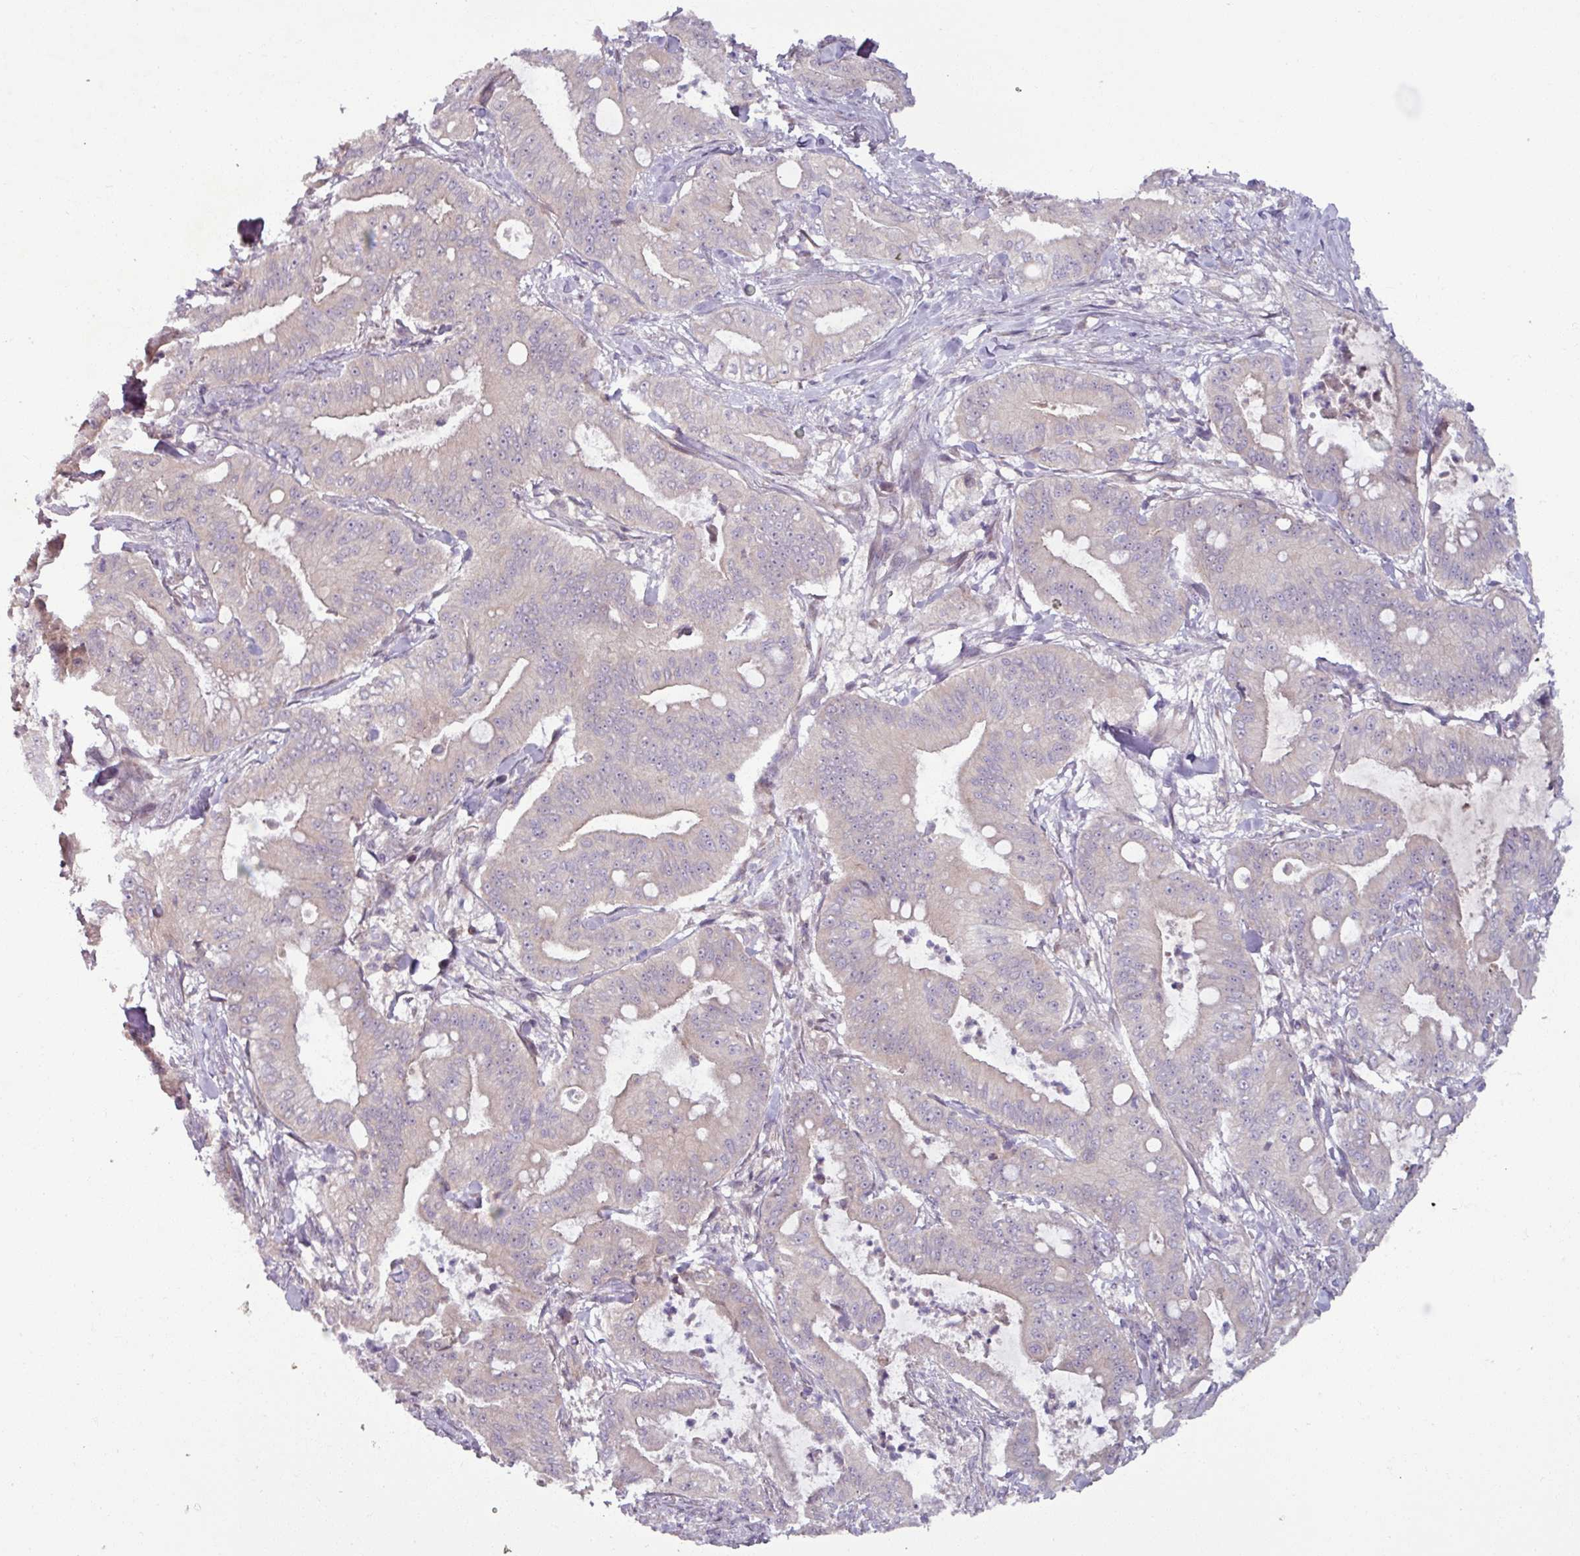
{"staining": {"intensity": "negative", "quantity": "none", "location": "none"}, "tissue": "pancreatic cancer", "cell_type": "Tumor cells", "image_type": "cancer", "snomed": [{"axis": "morphology", "description": "Adenocarcinoma, NOS"}, {"axis": "topography", "description": "Pancreas"}], "caption": "High power microscopy photomicrograph of an IHC micrograph of pancreatic cancer (adenocarcinoma), revealing no significant expression in tumor cells.", "gene": "OGFOD3", "patient": {"sex": "male", "age": 71}}